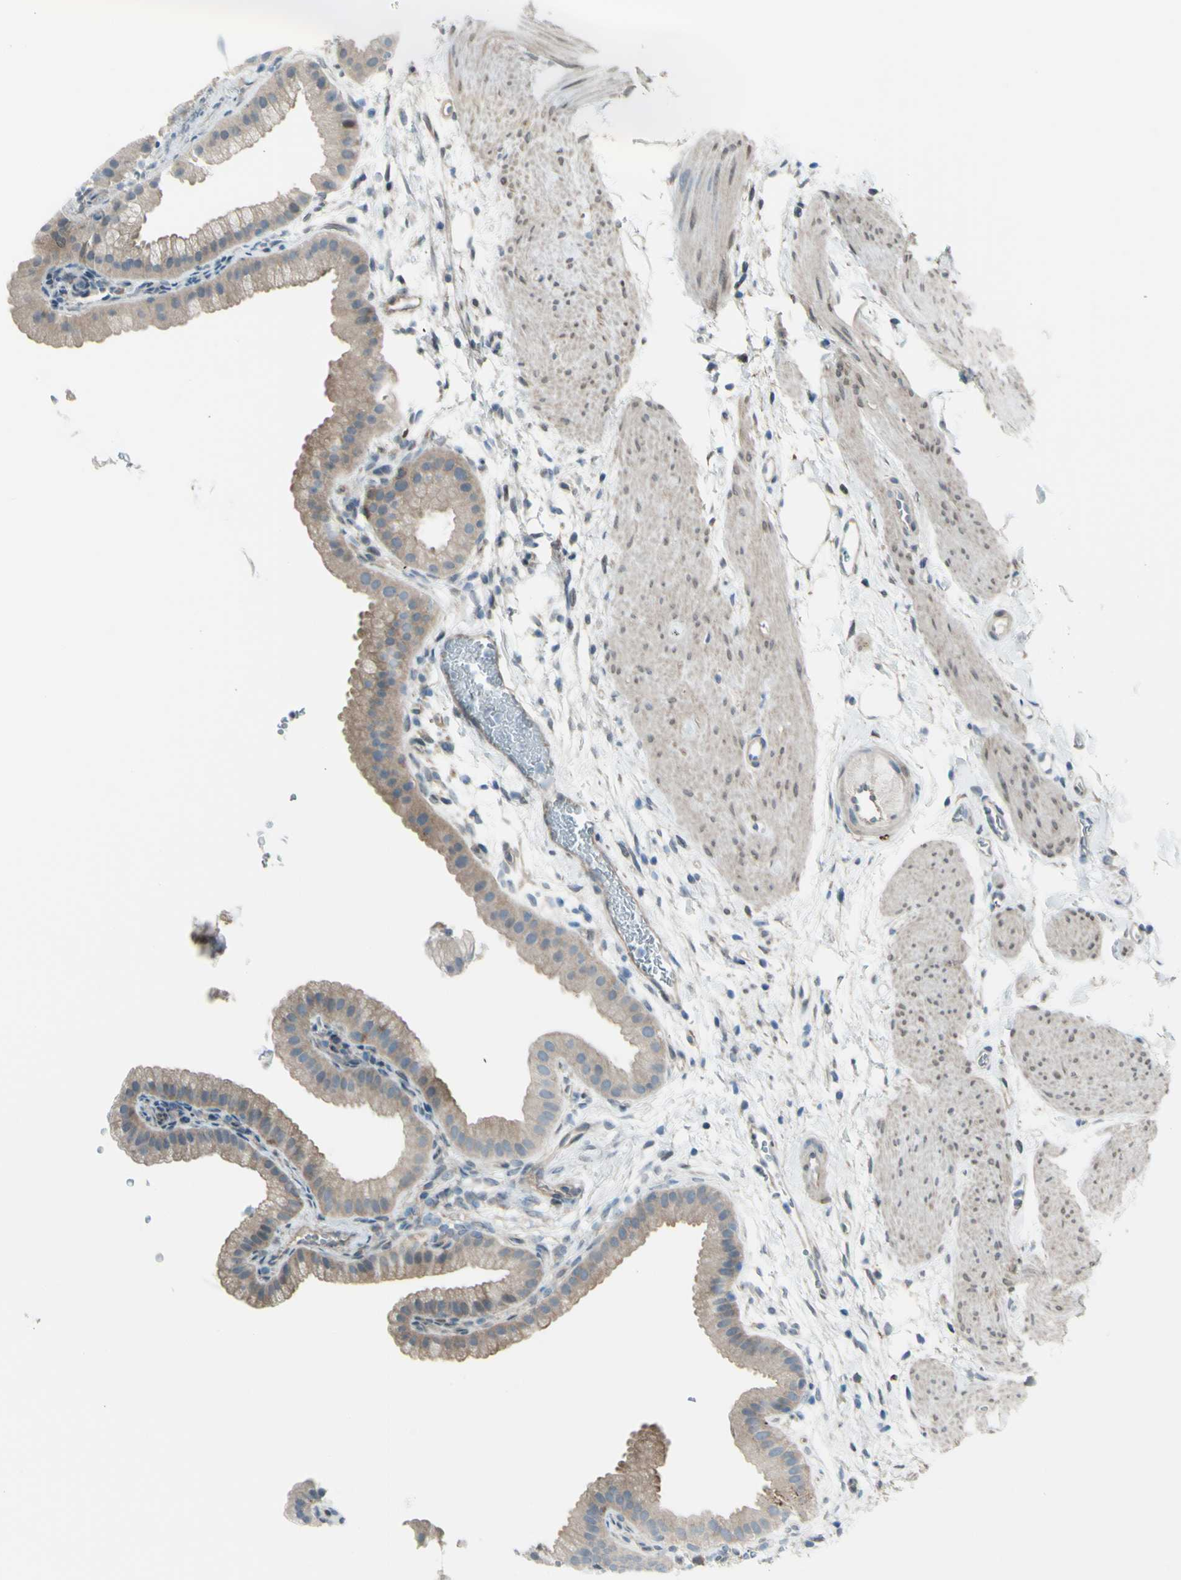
{"staining": {"intensity": "weak", "quantity": ">75%", "location": "cytoplasmic/membranous"}, "tissue": "gallbladder", "cell_type": "Glandular cells", "image_type": "normal", "snomed": [{"axis": "morphology", "description": "Normal tissue, NOS"}, {"axis": "topography", "description": "Gallbladder"}], "caption": "This histopathology image demonstrates benign gallbladder stained with IHC to label a protein in brown. The cytoplasmic/membranous of glandular cells show weak positivity for the protein. Nuclei are counter-stained blue.", "gene": "YWHAQ", "patient": {"sex": "female", "age": 64}}